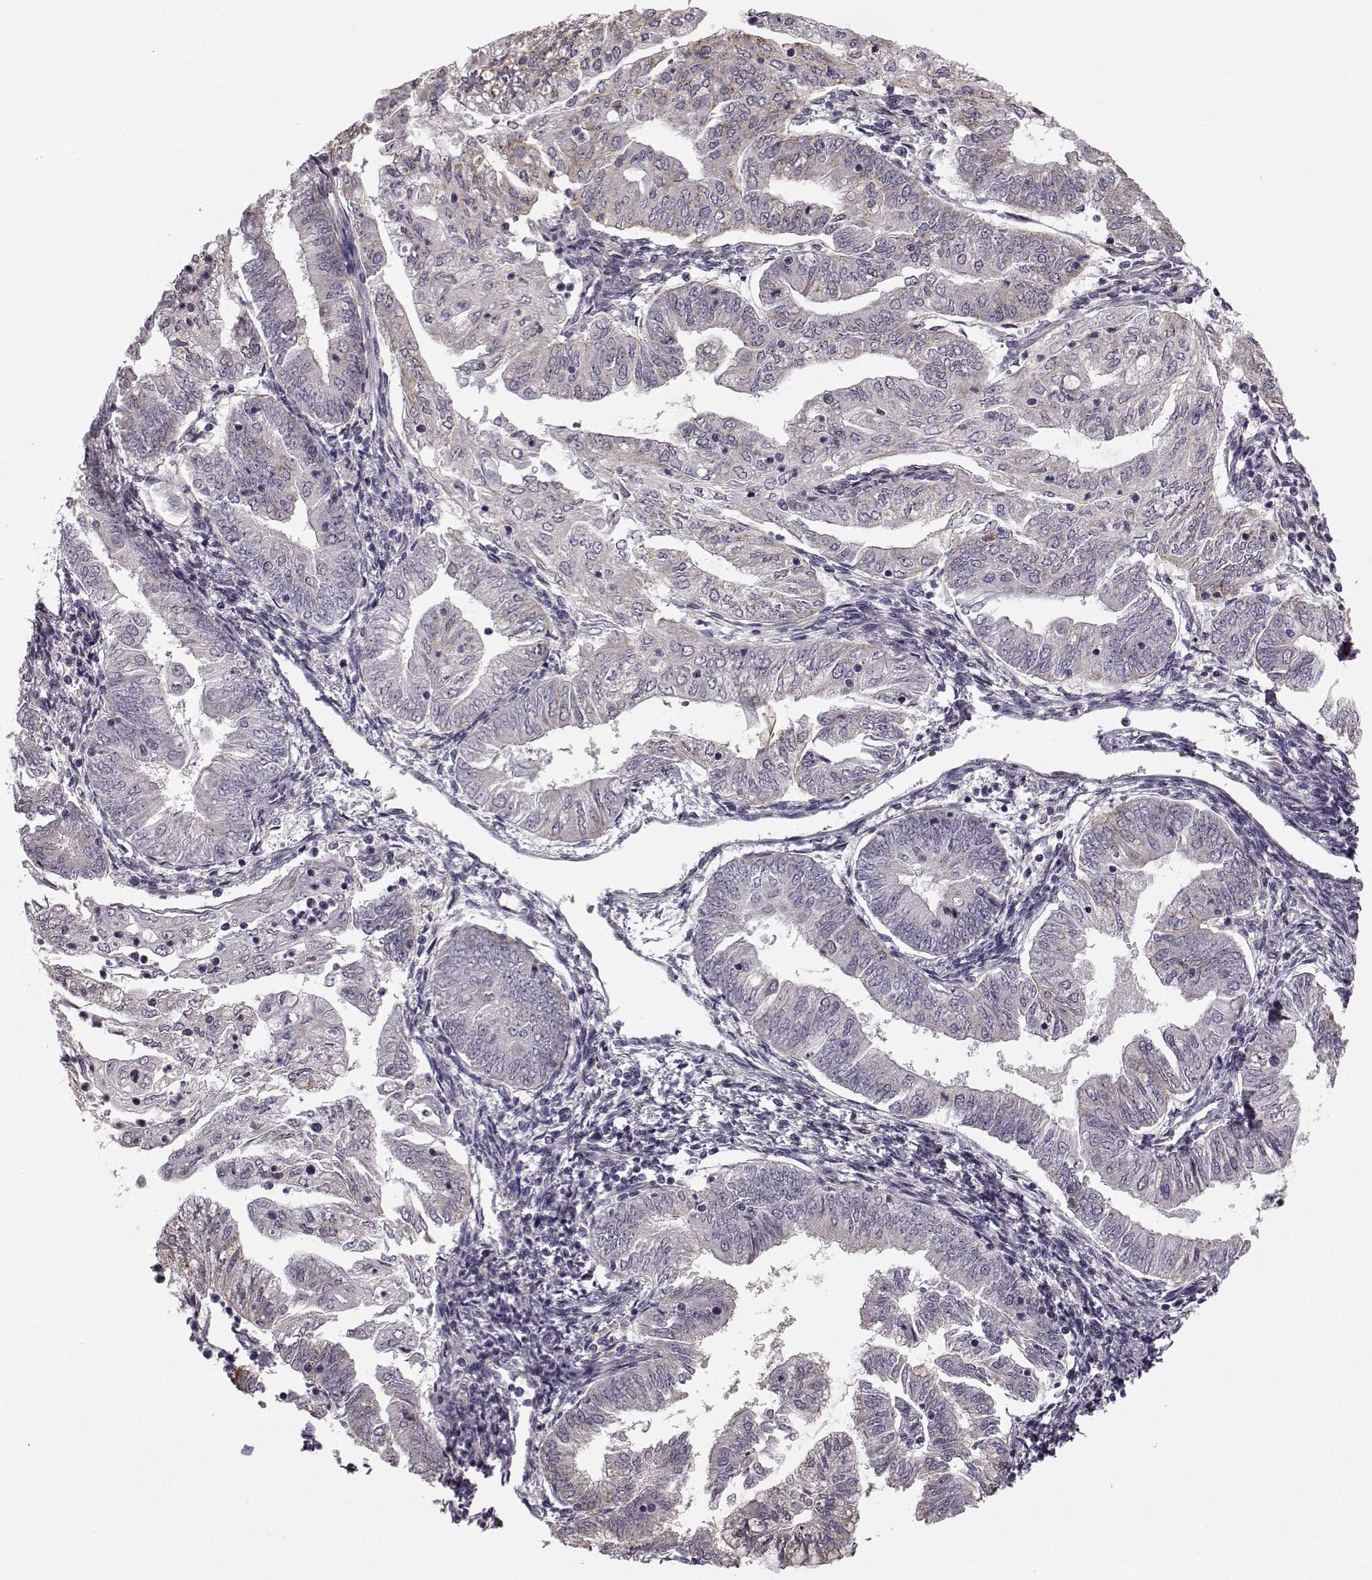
{"staining": {"intensity": "weak", "quantity": "<25%", "location": "cytoplasmic/membranous"}, "tissue": "endometrial cancer", "cell_type": "Tumor cells", "image_type": "cancer", "snomed": [{"axis": "morphology", "description": "Adenocarcinoma, NOS"}, {"axis": "topography", "description": "Endometrium"}], "caption": "Image shows no protein staining in tumor cells of endometrial cancer tissue.", "gene": "HMMR", "patient": {"sex": "female", "age": 55}}